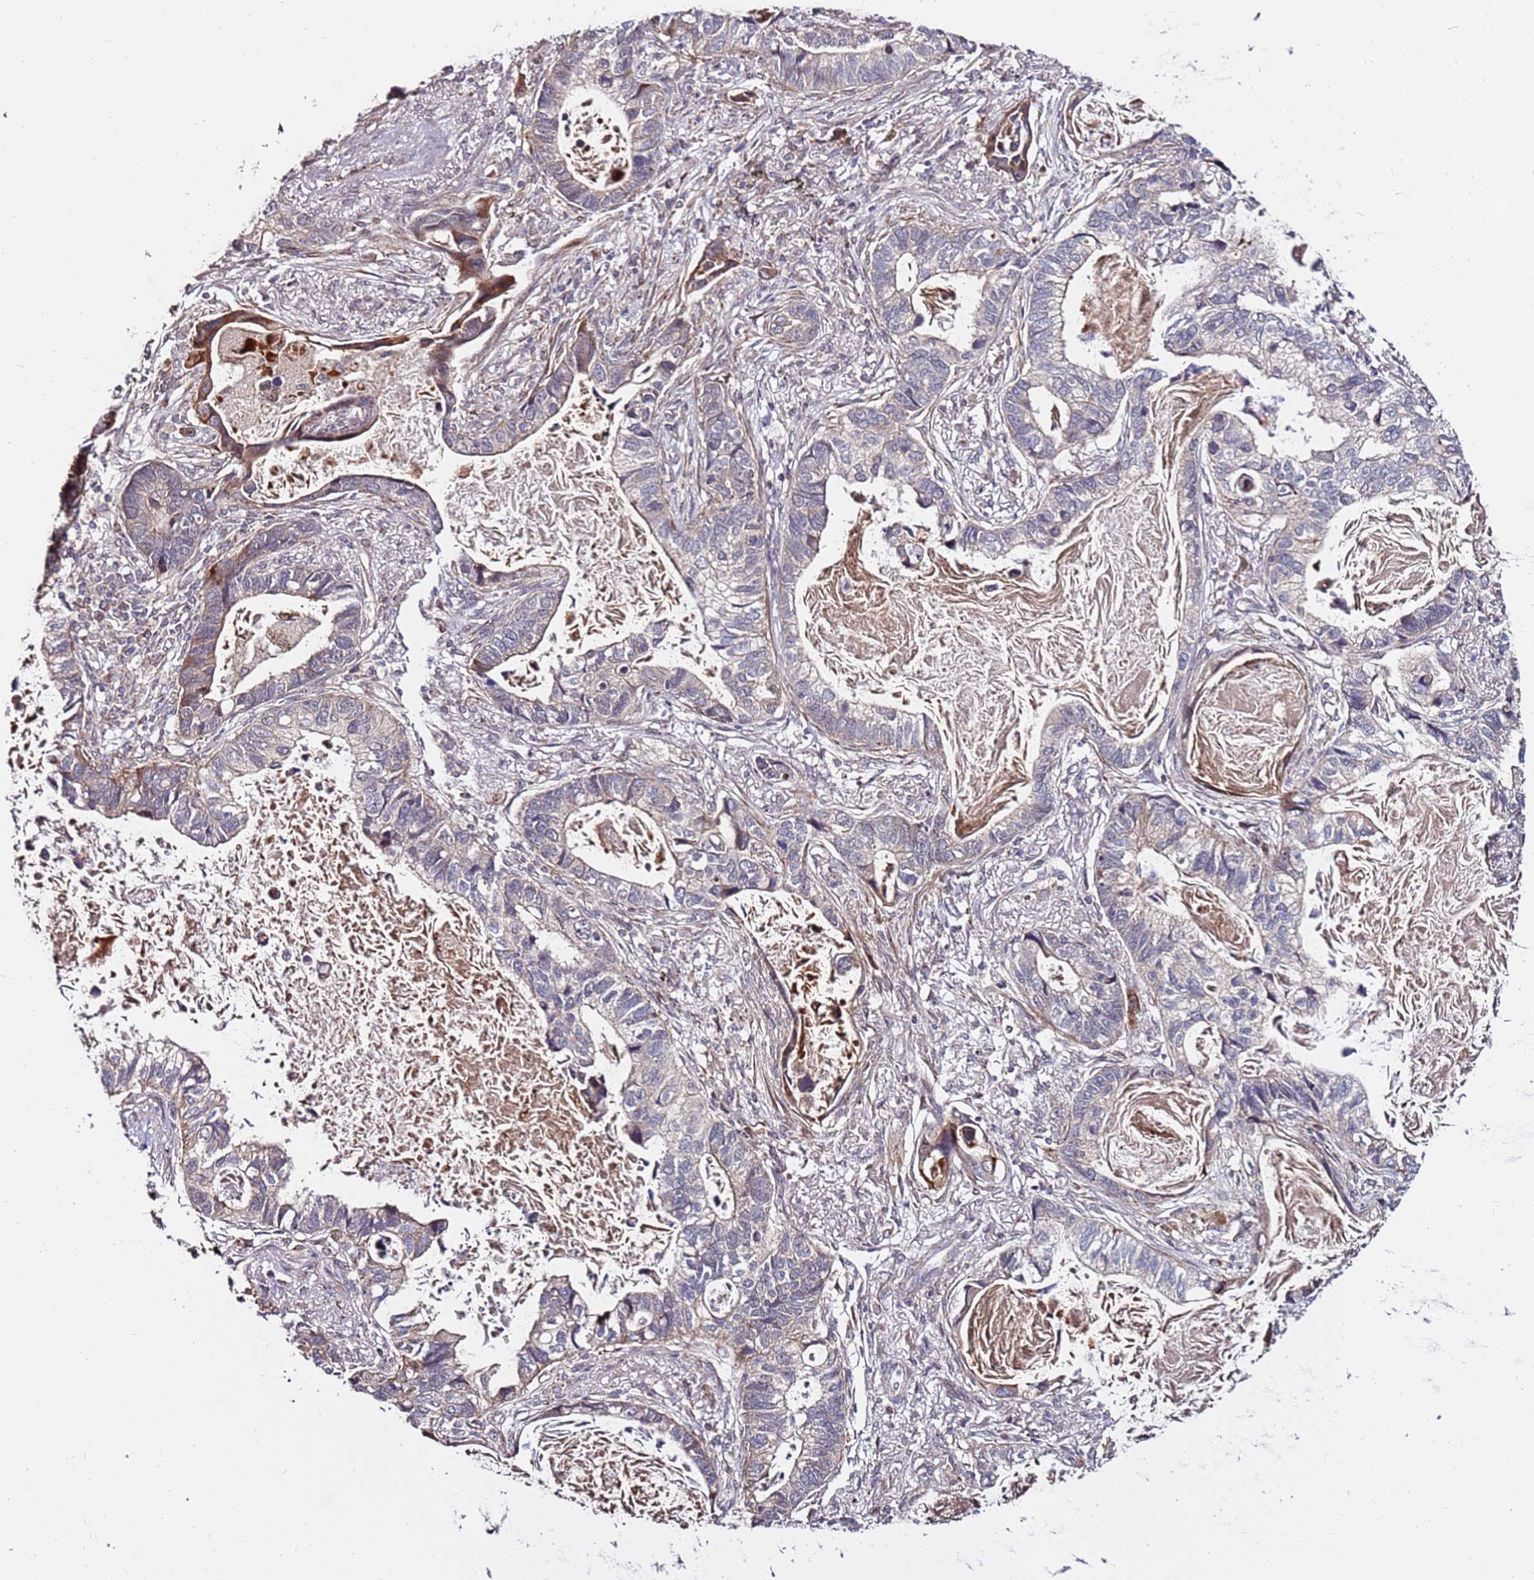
{"staining": {"intensity": "moderate", "quantity": "<25%", "location": "cytoplasmic/membranous,nuclear"}, "tissue": "lung cancer", "cell_type": "Tumor cells", "image_type": "cancer", "snomed": [{"axis": "morphology", "description": "Adenocarcinoma, NOS"}, {"axis": "topography", "description": "Lung"}], "caption": "Immunohistochemical staining of lung cancer shows moderate cytoplasmic/membranous and nuclear protein positivity in approximately <25% of tumor cells.", "gene": "KIF25", "patient": {"sex": "male", "age": 67}}